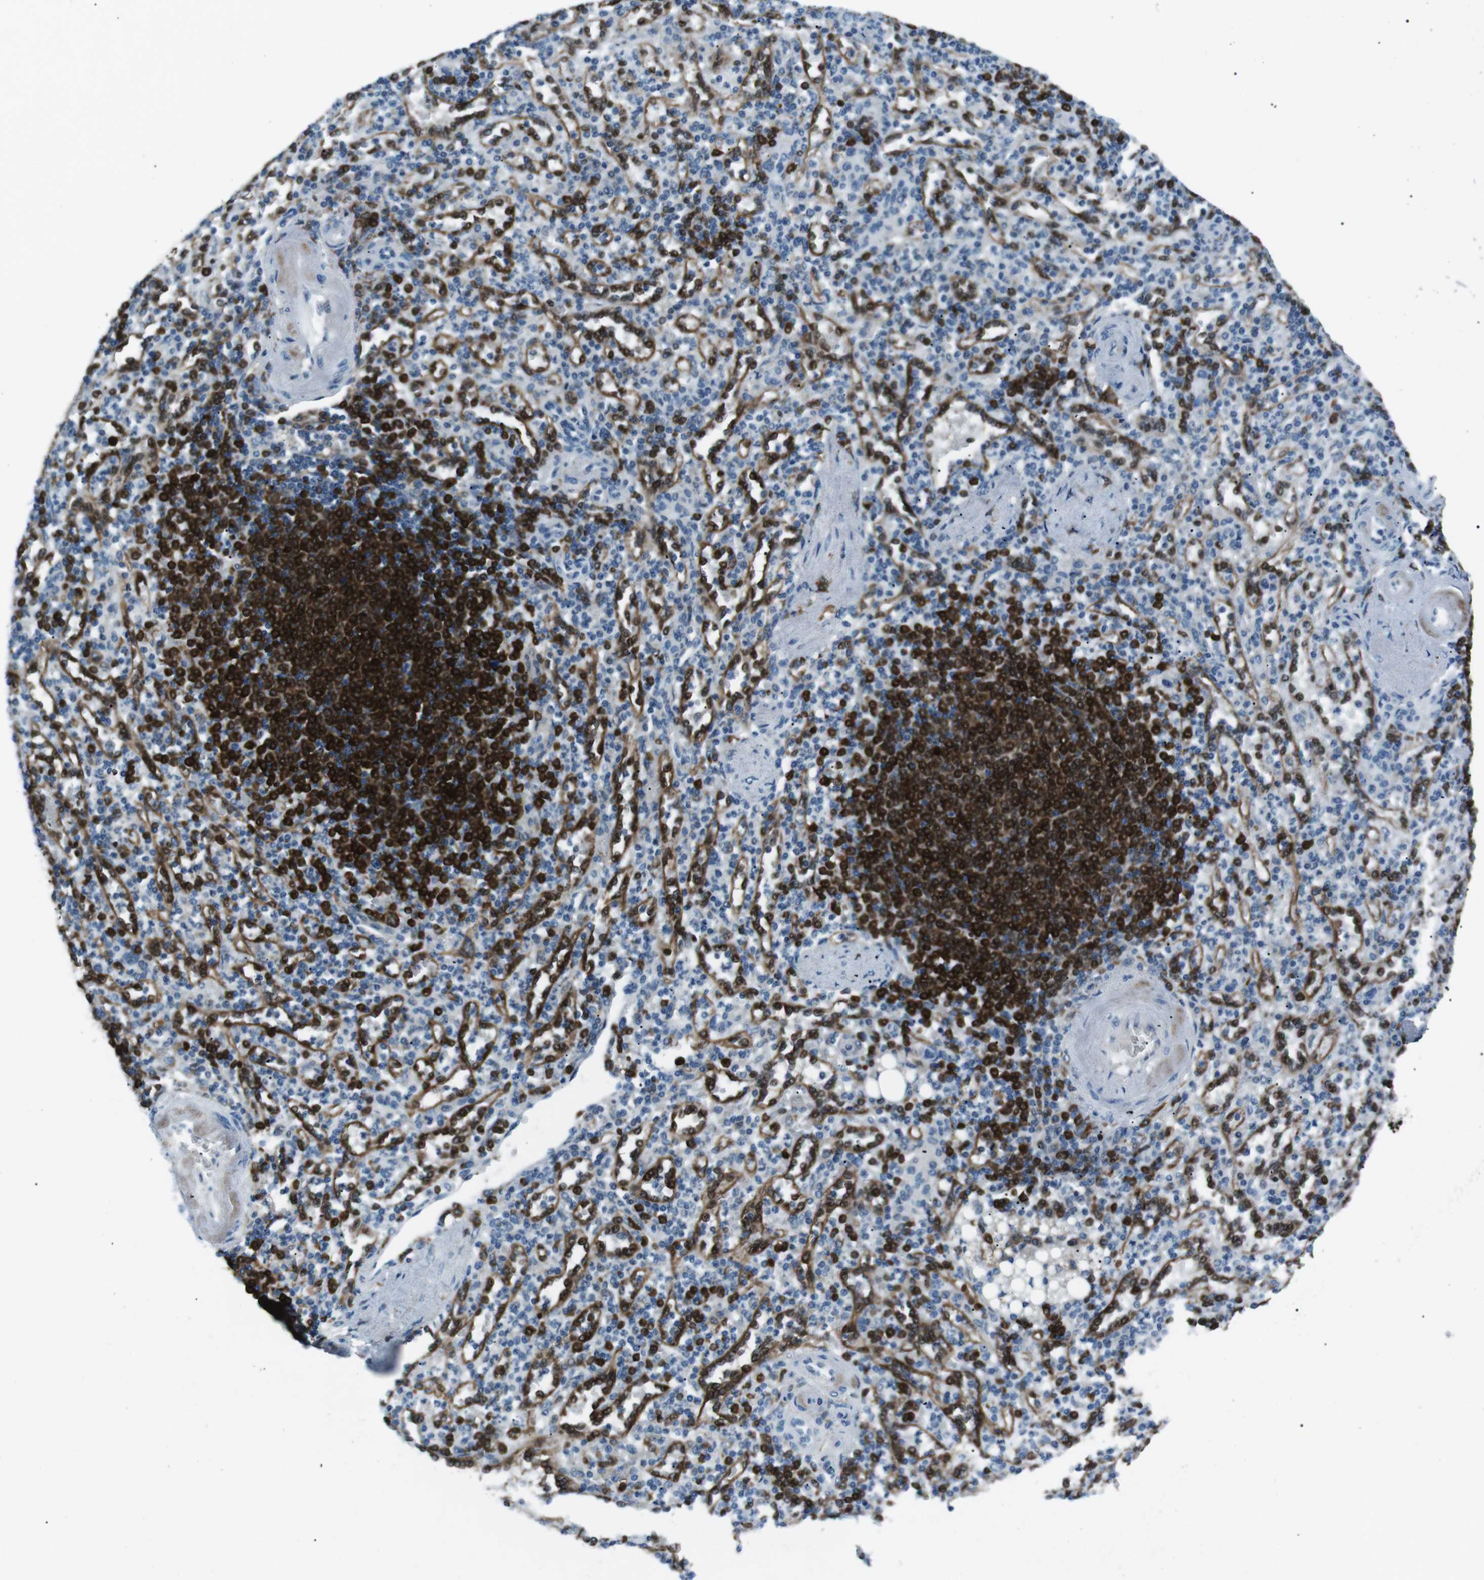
{"staining": {"intensity": "strong", "quantity": "<25%", "location": "cytoplasmic/membranous"}, "tissue": "spleen", "cell_type": "Cells in red pulp", "image_type": "normal", "snomed": [{"axis": "morphology", "description": "Normal tissue, NOS"}, {"axis": "topography", "description": "Spleen"}], "caption": "Immunohistochemical staining of unremarkable human spleen exhibits strong cytoplasmic/membranous protein staining in about <25% of cells in red pulp. (Brightfield microscopy of DAB IHC at high magnification).", "gene": "BLNK", "patient": {"sex": "female", "age": 74}}